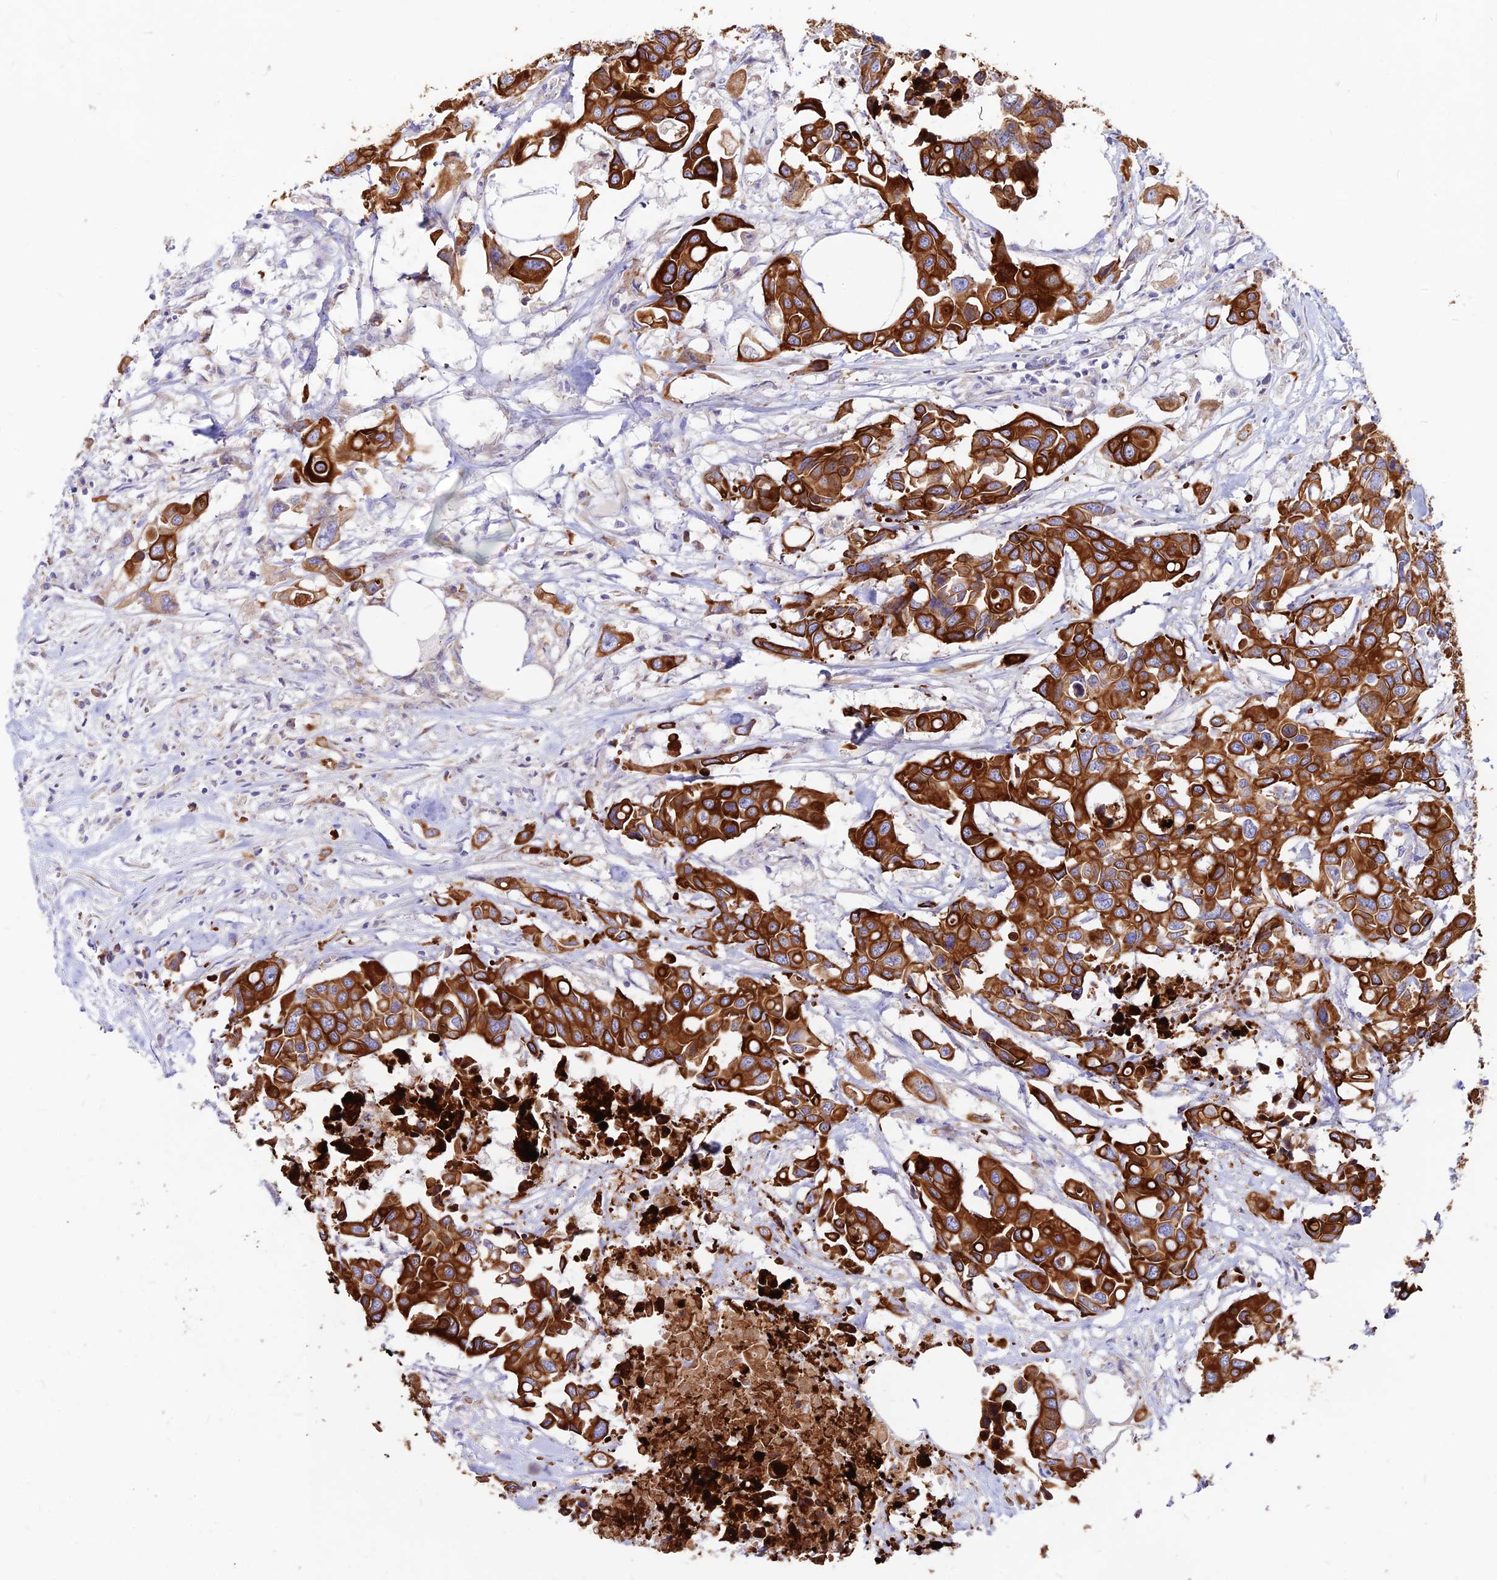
{"staining": {"intensity": "strong", "quantity": ">75%", "location": "cytoplasmic/membranous"}, "tissue": "colorectal cancer", "cell_type": "Tumor cells", "image_type": "cancer", "snomed": [{"axis": "morphology", "description": "Adenocarcinoma, NOS"}, {"axis": "topography", "description": "Colon"}], "caption": "Immunohistochemical staining of human colorectal cancer (adenocarcinoma) demonstrates strong cytoplasmic/membranous protein positivity in about >75% of tumor cells. (Stains: DAB in brown, nuclei in blue, Microscopy: brightfield microscopy at high magnification).", "gene": "DENND2D", "patient": {"sex": "male", "age": 77}}